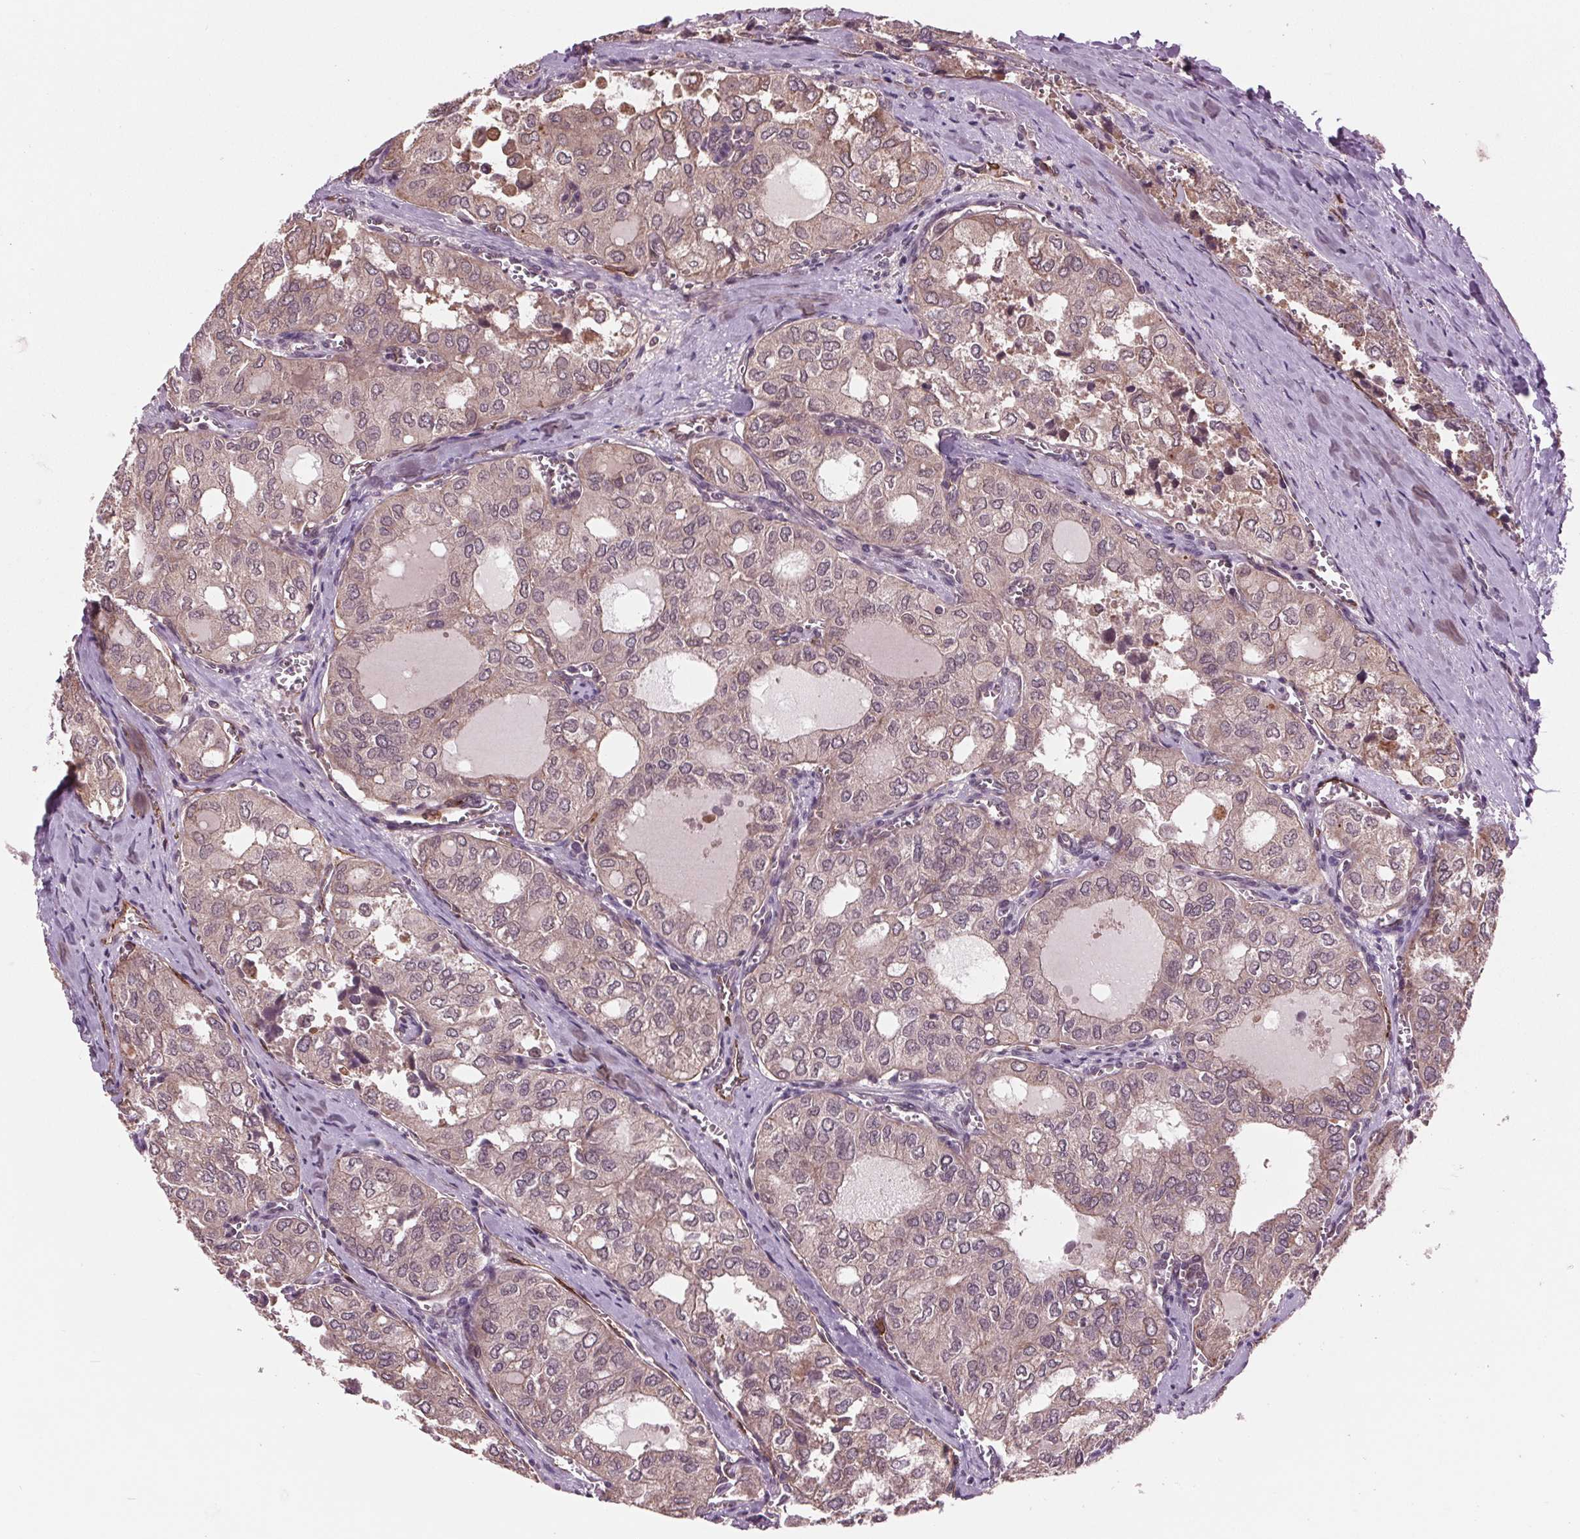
{"staining": {"intensity": "weak", "quantity": ">75%", "location": "cytoplasmic/membranous"}, "tissue": "thyroid cancer", "cell_type": "Tumor cells", "image_type": "cancer", "snomed": [{"axis": "morphology", "description": "Follicular adenoma carcinoma, NOS"}, {"axis": "topography", "description": "Thyroid gland"}], "caption": "A high-resolution photomicrograph shows IHC staining of thyroid cancer (follicular adenoma carcinoma), which demonstrates weak cytoplasmic/membranous staining in approximately >75% of tumor cells.", "gene": "MAPK8", "patient": {"sex": "male", "age": 75}}